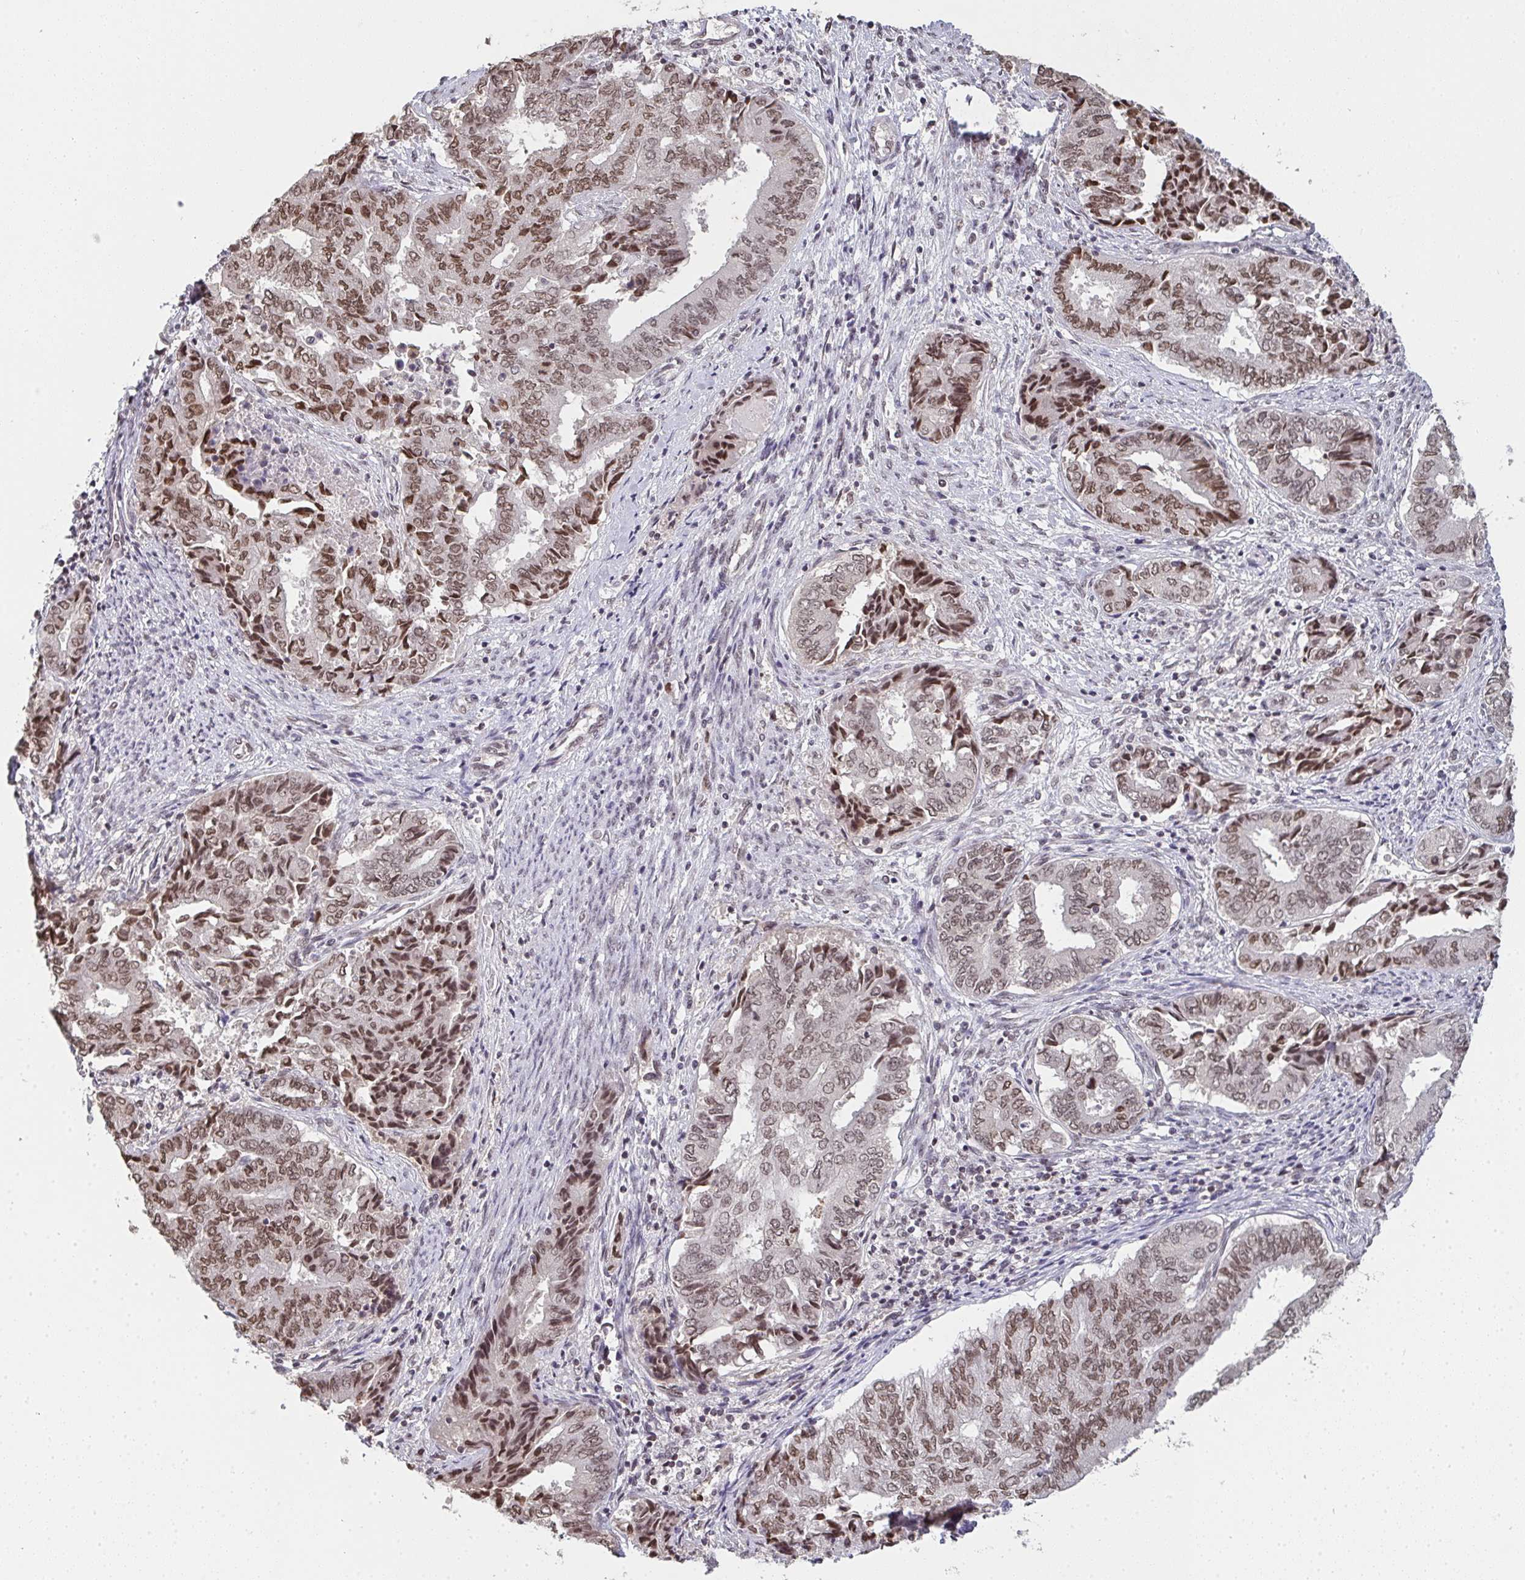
{"staining": {"intensity": "moderate", "quantity": ">75%", "location": "nuclear"}, "tissue": "endometrial cancer", "cell_type": "Tumor cells", "image_type": "cancer", "snomed": [{"axis": "morphology", "description": "Adenocarcinoma, NOS"}, {"axis": "topography", "description": "Endometrium"}], "caption": "Endometrial adenocarcinoma was stained to show a protein in brown. There is medium levels of moderate nuclear expression in approximately >75% of tumor cells.", "gene": "DKC1", "patient": {"sex": "female", "age": 80}}